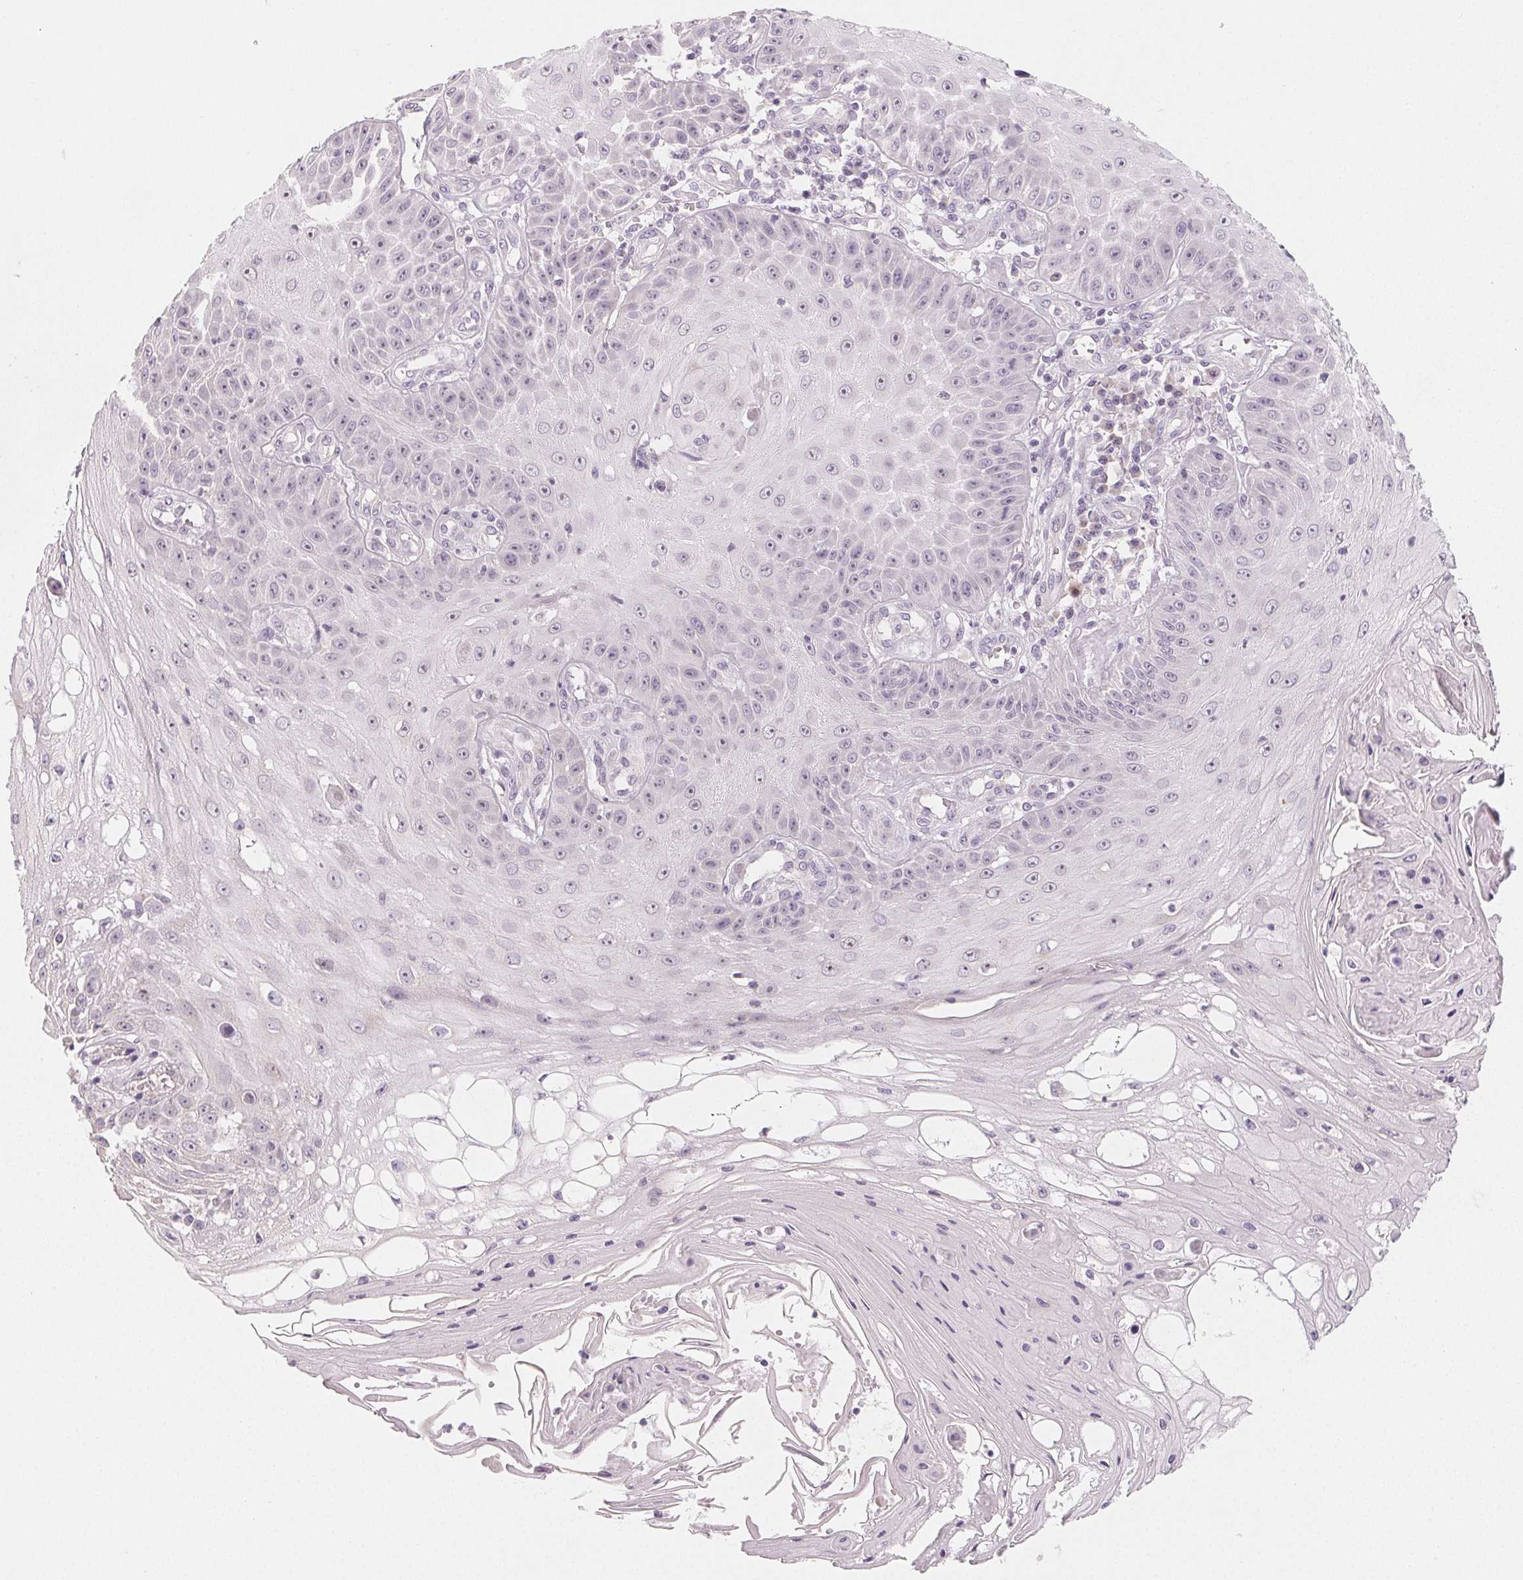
{"staining": {"intensity": "negative", "quantity": "none", "location": "none"}, "tissue": "skin cancer", "cell_type": "Tumor cells", "image_type": "cancer", "snomed": [{"axis": "morphology", "description": "Squamous cell carcinoma, NOS"}, {"axis": "topography", "description": "Skin"}], "caption": "This is an immunohistochemistry (IHC) image of human skin cancer (squamous cell carcinoma). There is no positivity in tumor cells.", "gene": "MYBL1", "patient": {"sex": "male", "age": 70}}